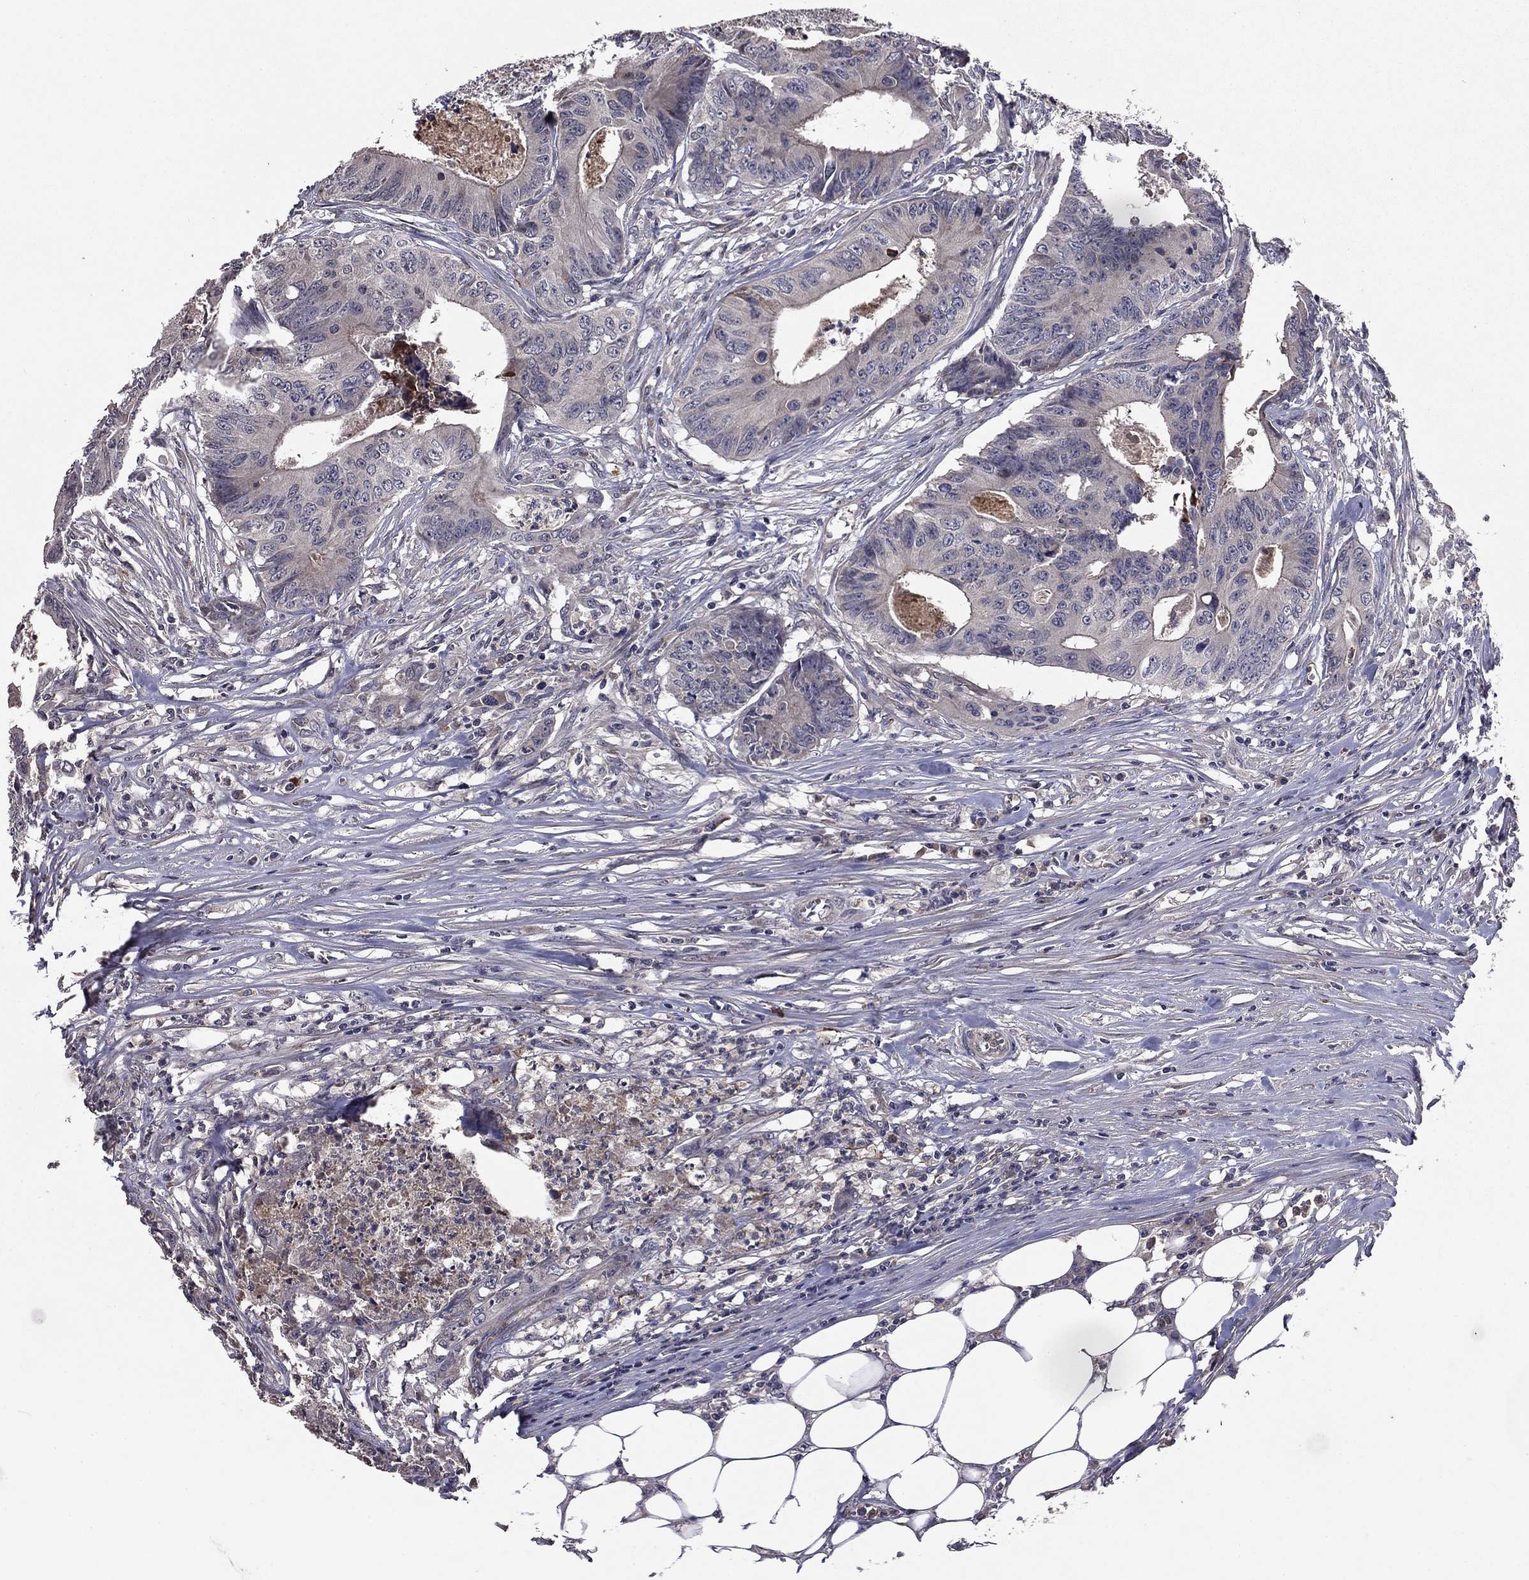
{"staining": {"intensity": "negative", "quantity": "none", "location": "none"}, "tissue": "colorectal cancer", "cell_type": "Tumor cells", "image_type": "cancer", "snomed": [{"axis": "morphology", "description": "Adenocarcinoma, NOS"}, {"axis": "topography", "description": "Colon"}], "caption": "Immunohistochemical staining of colorectal cancer demonstrates no significant positivity in tumor cells.", "gene": "PROS1", "patient": {"sex": "male", "age": 84}}